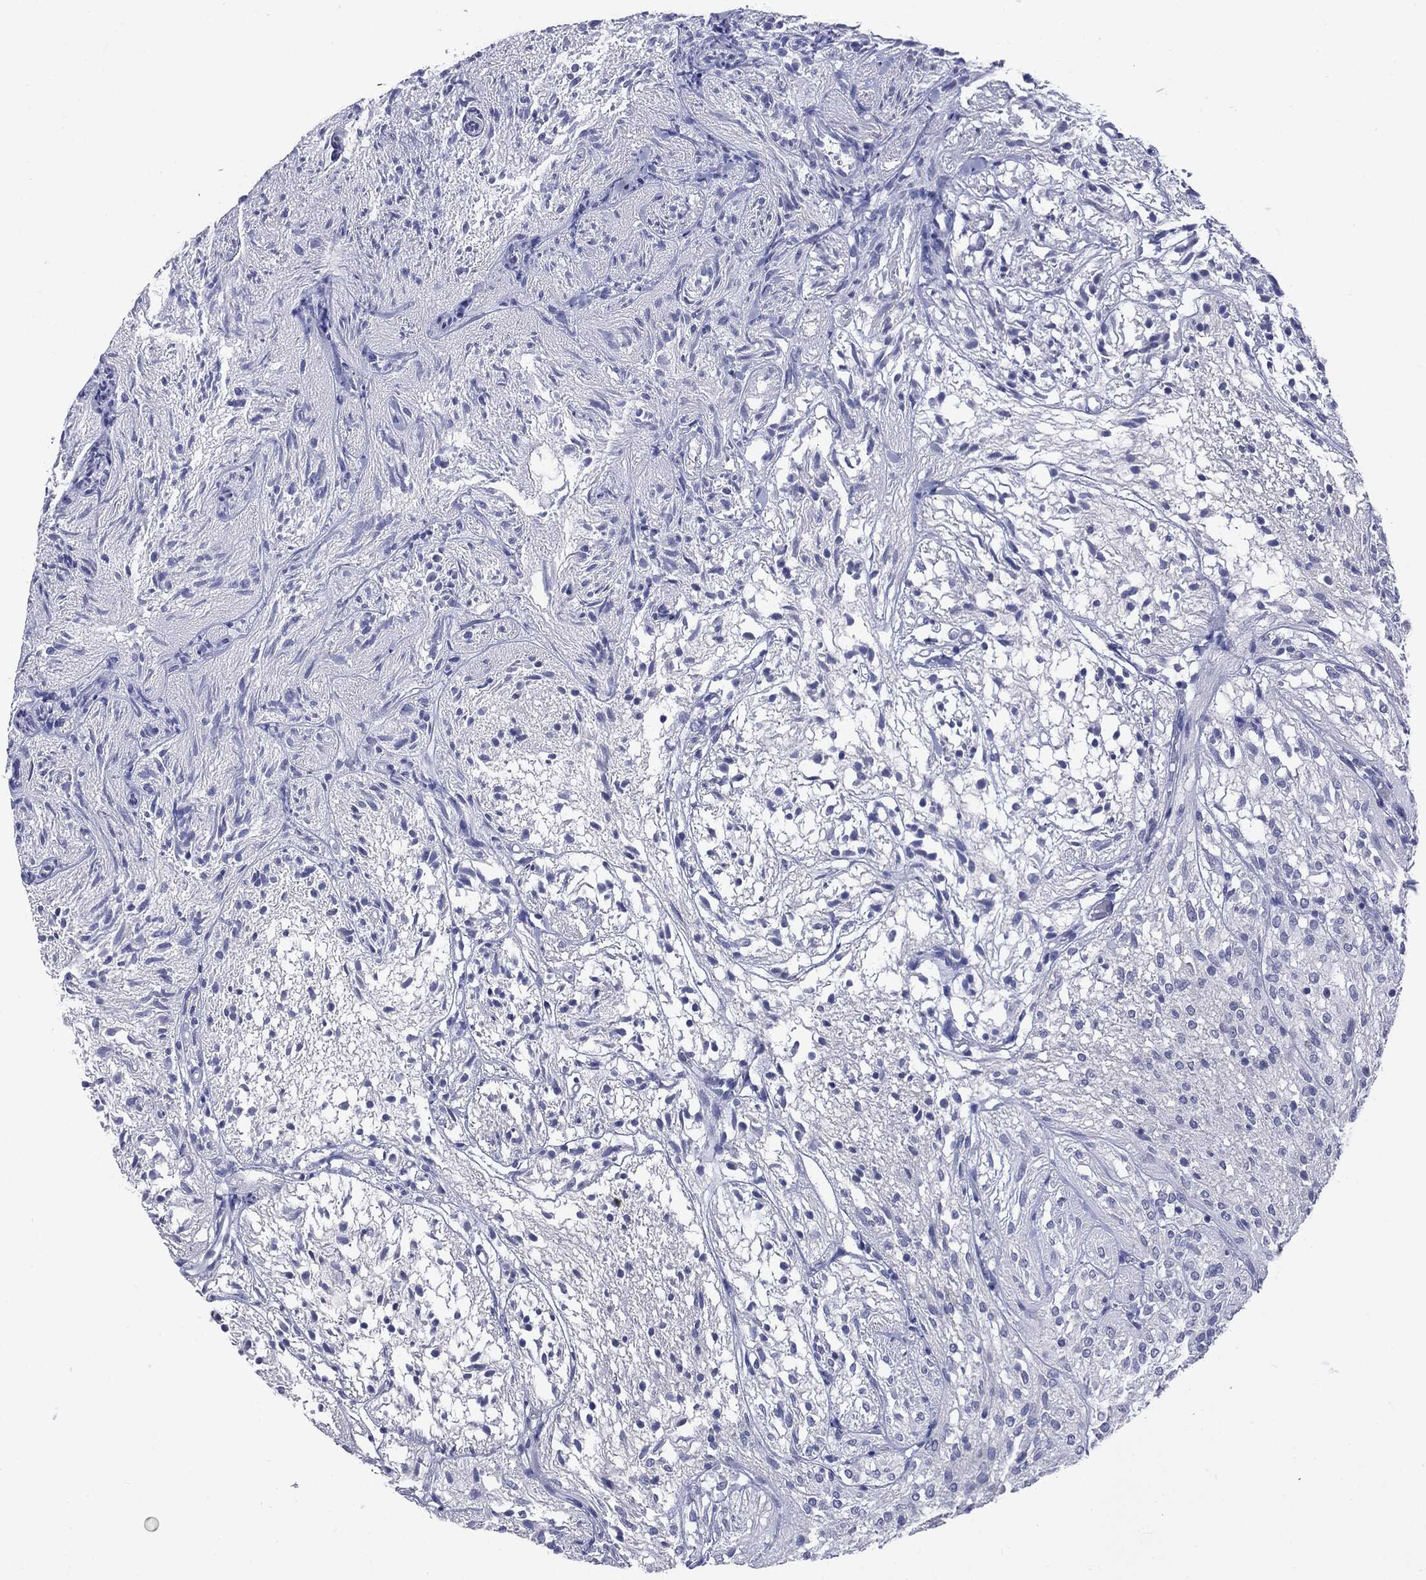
{"staining": {"intensity": "negative", "quantity": "none", "location": "none"}, "tissue": "glioma", "cell_type": "Tumor cells", "image_type": "cancer", "snomed": [{"axis": "morphology", "description": "Glioma, malignant, Low grade"}, {"axis": "topography", "description": "Brain"}], "caption": "This is a histopathology image of immunohistochemistry (IHC) staining of low-grade glioma (malignant), which shows no staining in tumor cells.", "gene": "TSHB", "patient": {"sex": "male", "age": 3}}